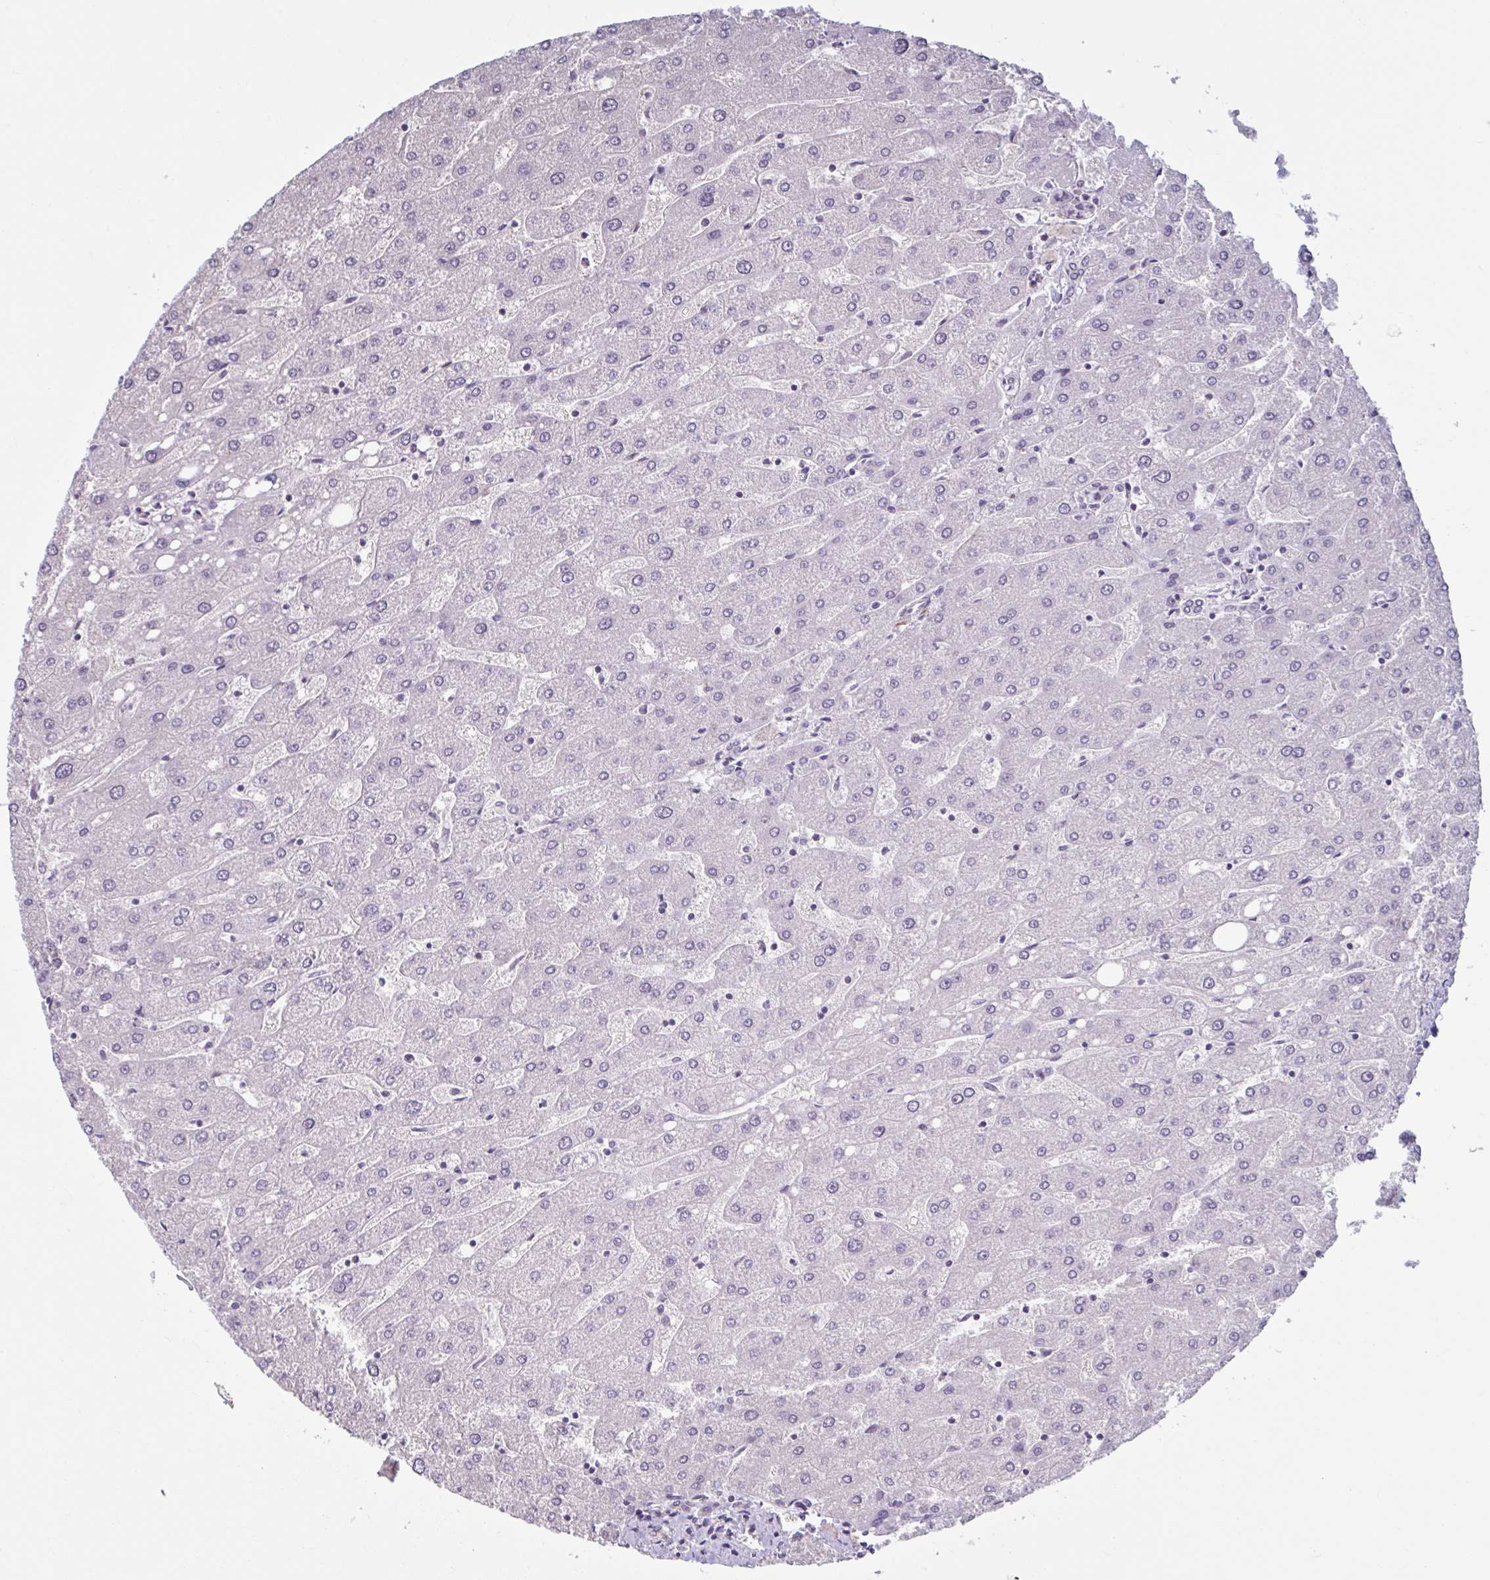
{"staining": {"intensity": "weak", "quantity": "25%-75%", "location": "cytoplasmic/membranous"}, "tissue": "liver", "cell_type": "Cholangiocytes", "image_type": "normal", "snomed": [{"axis": "morphology", "description": "Normal tissue, NOS"}, {"axis": "topography", "description": "Liver"}], "caption": "Immunohistochemistry photomicrograph of benign liver stained for a protein (brown), which reveals low levels of weak cytoplasmic/membranous expression in approximately 25%-75% of cholangiocytes.", "gene": "CDH19", "patient": {"sex": "male", "age": 67}}